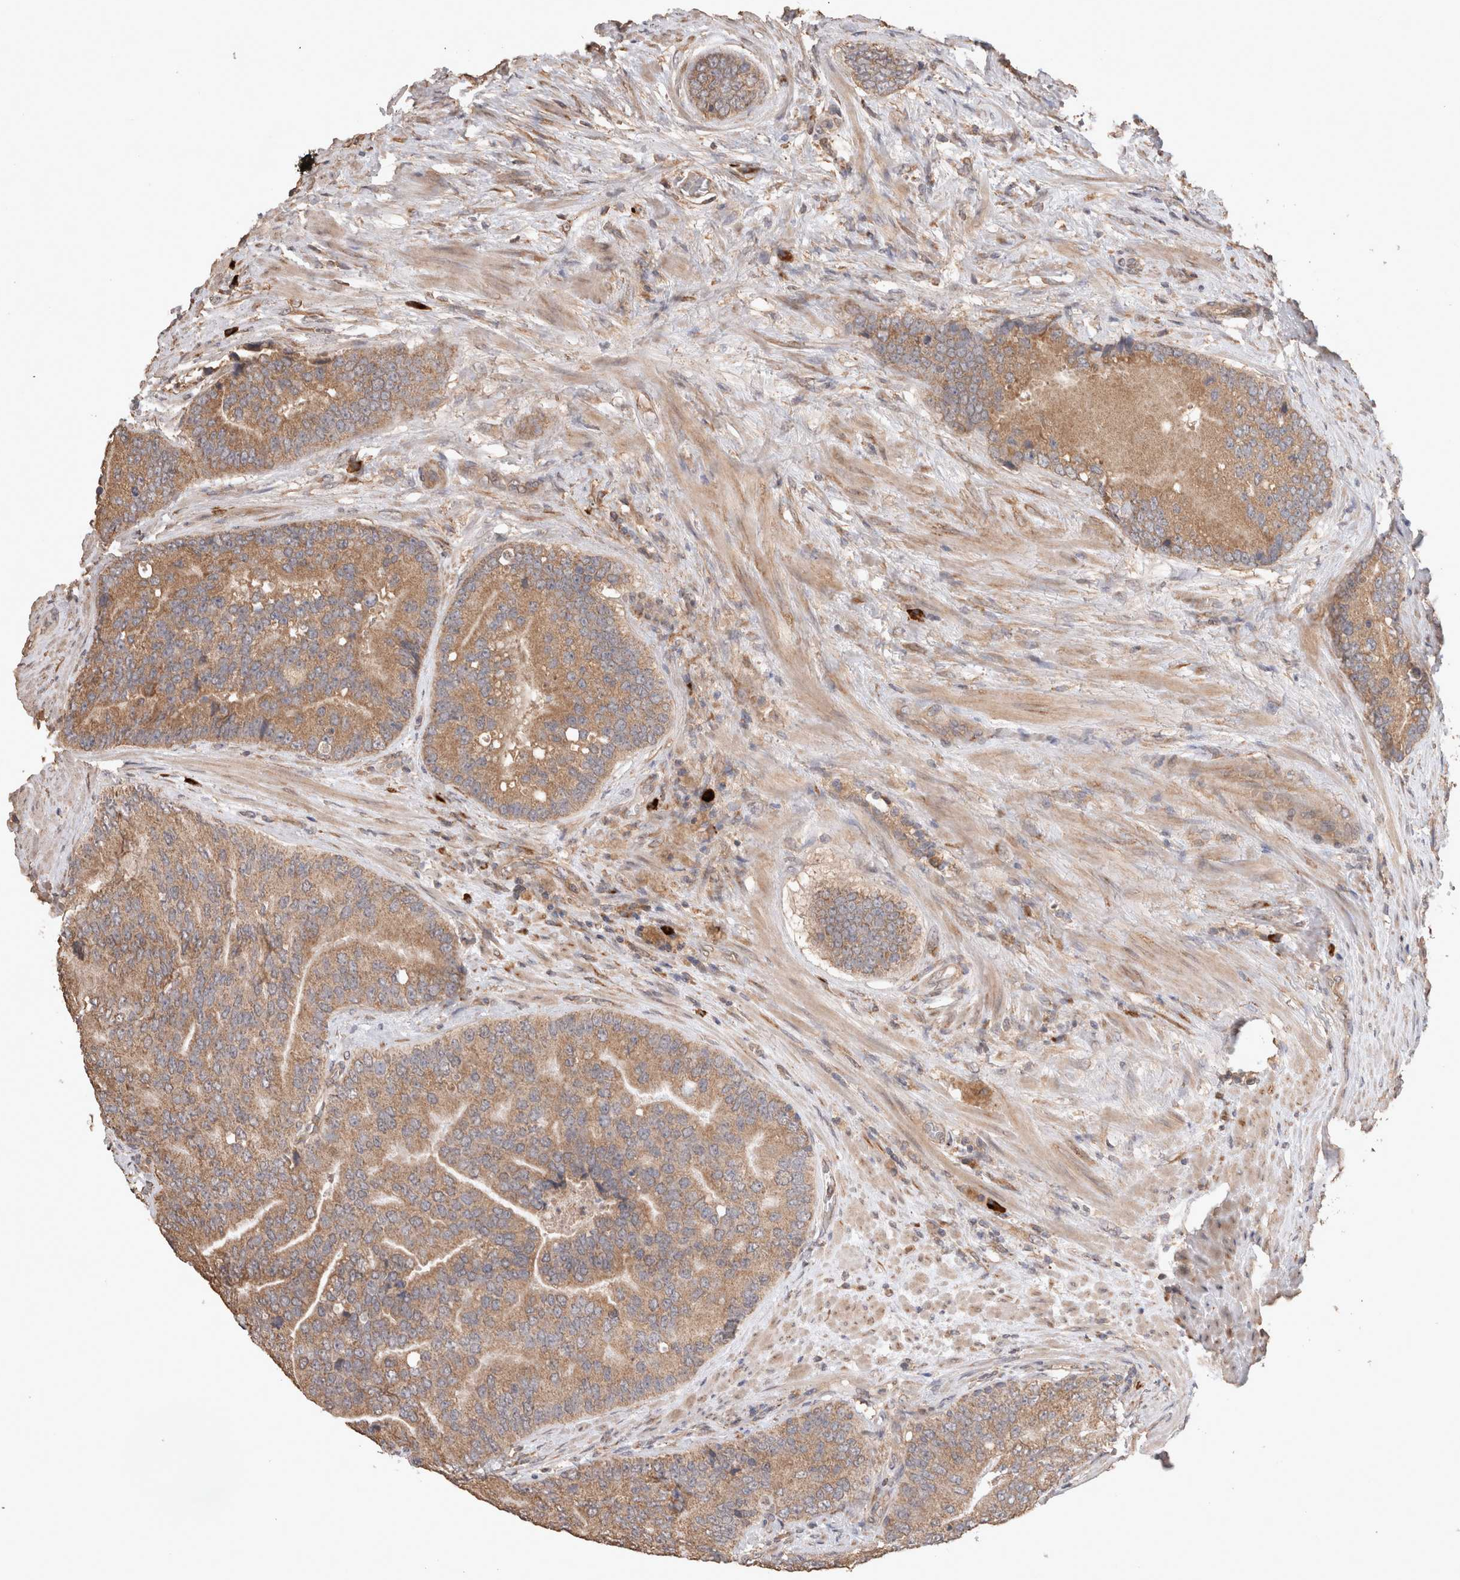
{"staining": {"intensity": "moderate", "quantity": ">75%", "location": "cytoplasmic/membranous"}, "tissue": "prostate cancer", "cell_type": "Tumor cells", "image_type": "cancer", "snomed": [{"axis": "morphology", "description": "Adenocarcinoma, High grade"}, {"axis": "topography", "description": "Prostate"}], "caption": "A medium amount of moderate cytoplasmic/membranous staining is appreciated in approximately >75% of tumor cells in prostate cancer tissue.", "gene": "HROB", "patient": {"sex": "male", "age": 70}}